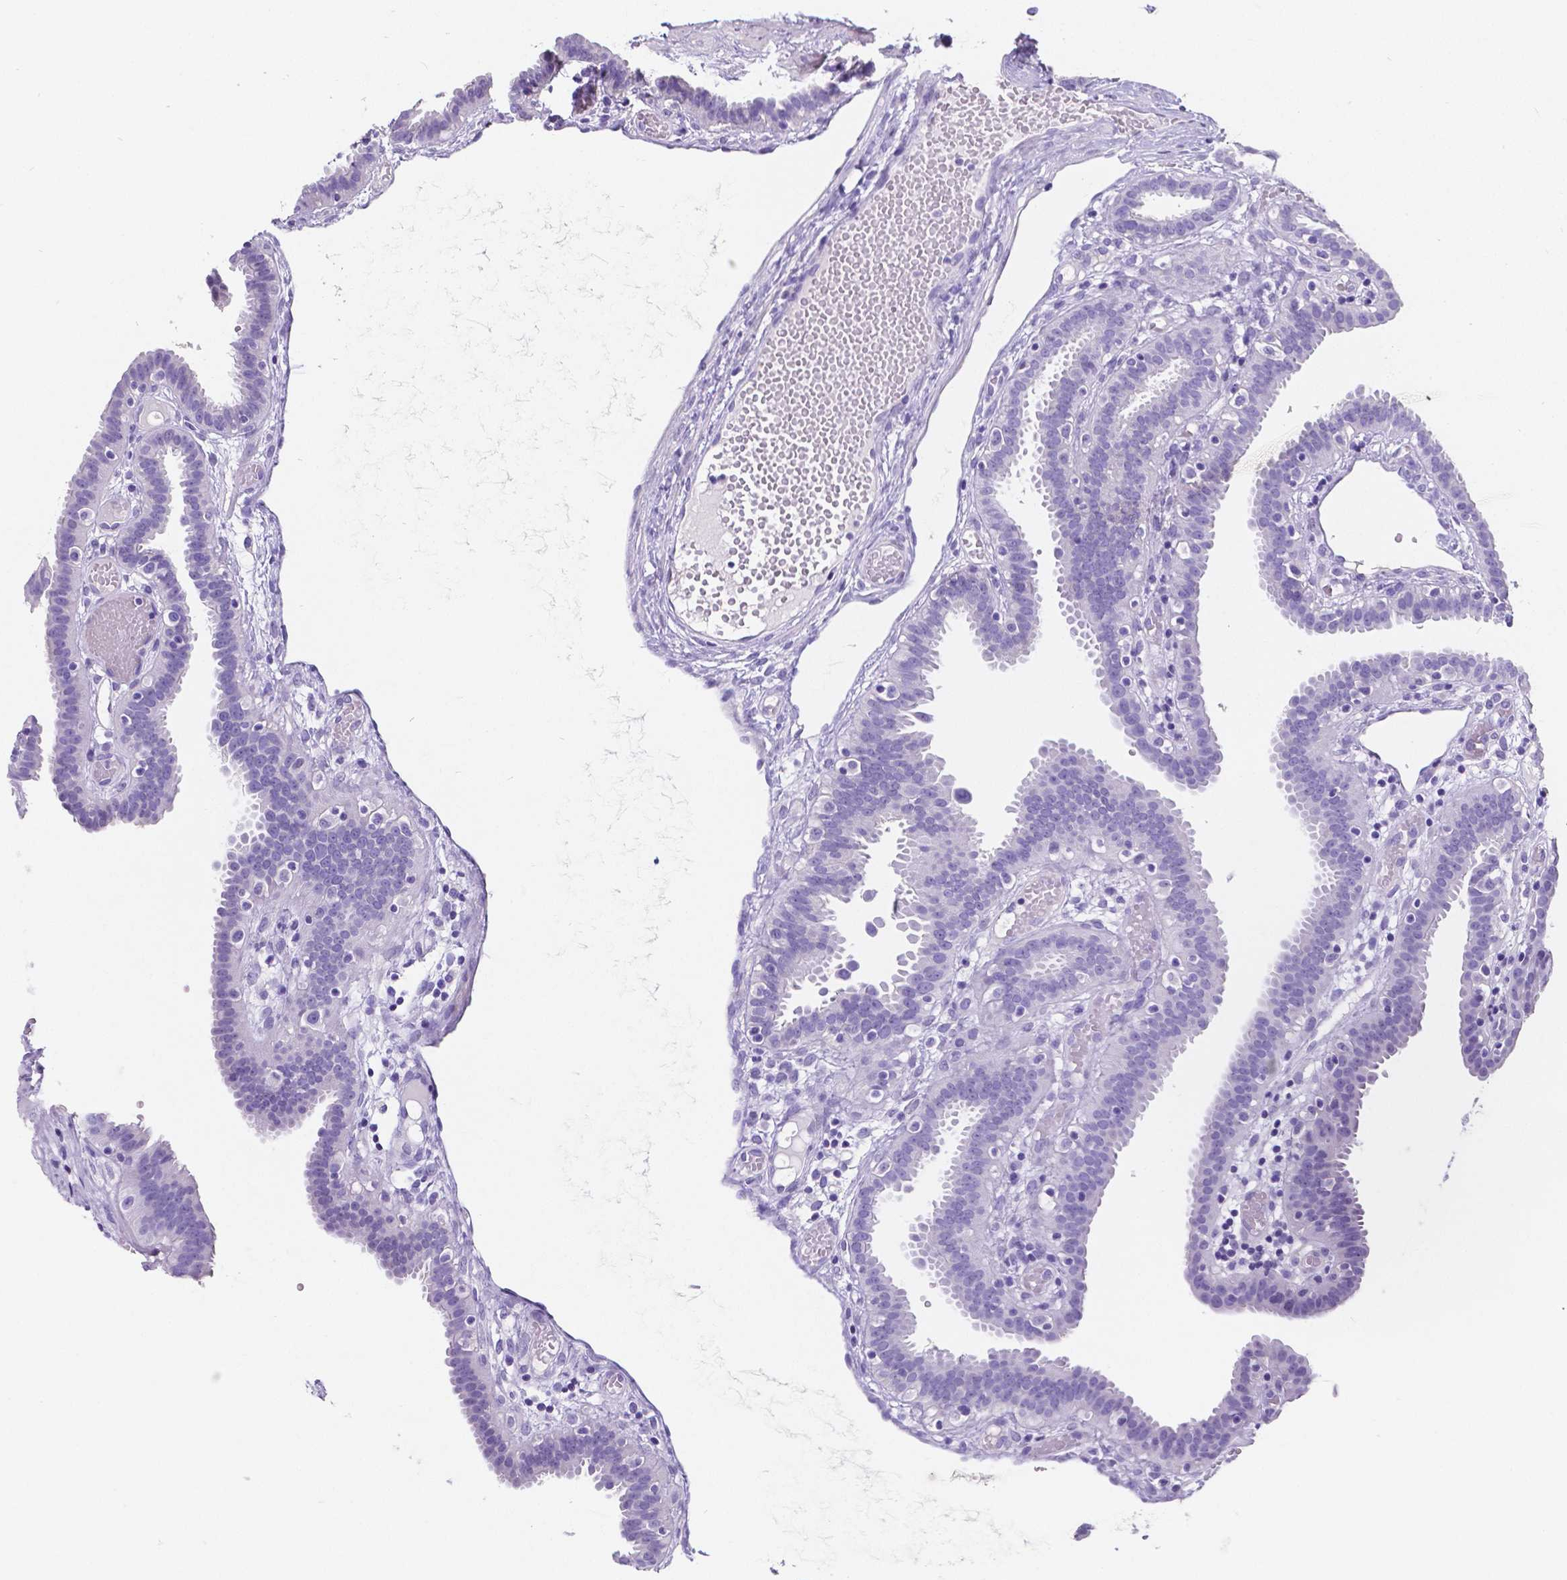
{"staining": {"intensity": "negative", "quantity": "none", "location": "none"}, "tissue": "fallopian tube", "cell_type": "Glandular cells", "image_type": "normal", "snomed": [{"axis": "morphology", "description": "Normal tissue, NOS"}, {"axis": "topography", "description": "Fallopian tube"}], "caption": "The immunohistochemistry micrograph has no significant expression in glandular cells of fallopian tube.", "gene": "SATB2", "patient": {"sex": "female", "age": 37}}